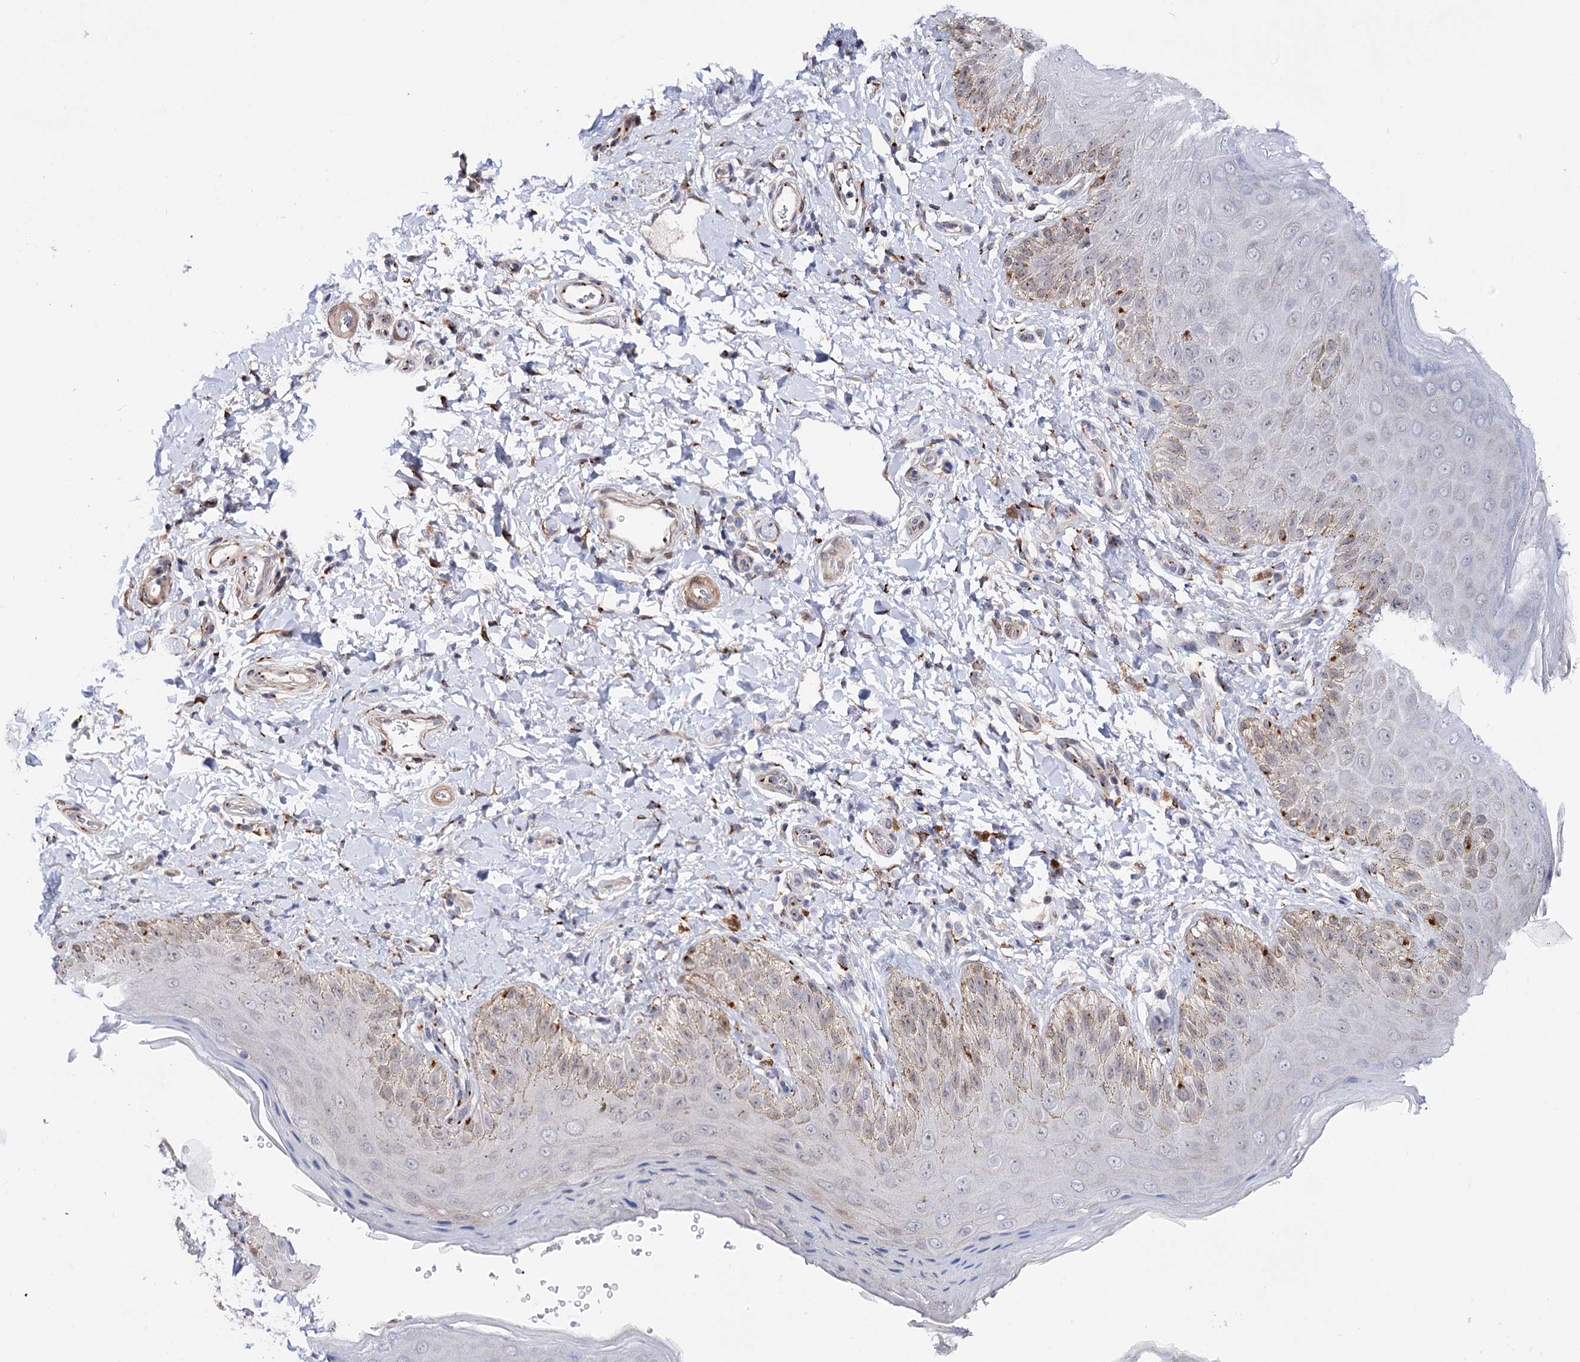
{"staining": {"intensity": "moderate", "quantity": "<25%", "location": "cytoplasmic/membranous"}, "tissue": "skin", "cell_type": "Epidermal cells", "image_type": "normal", "snomed": [{"axis": "morphology", "description": "Normal tissue, NOS"}, {"axis": "topography", "description": "Anal"}], "caption": "Approximately <25% of epidermal cells in normal human skin demonstrate moderate cytoplasmic/membranous protein expression as visualized by brown immunohistochemical staining.", "gene": "C11orf96", "patient": {"sex": "male", "age": 44}}